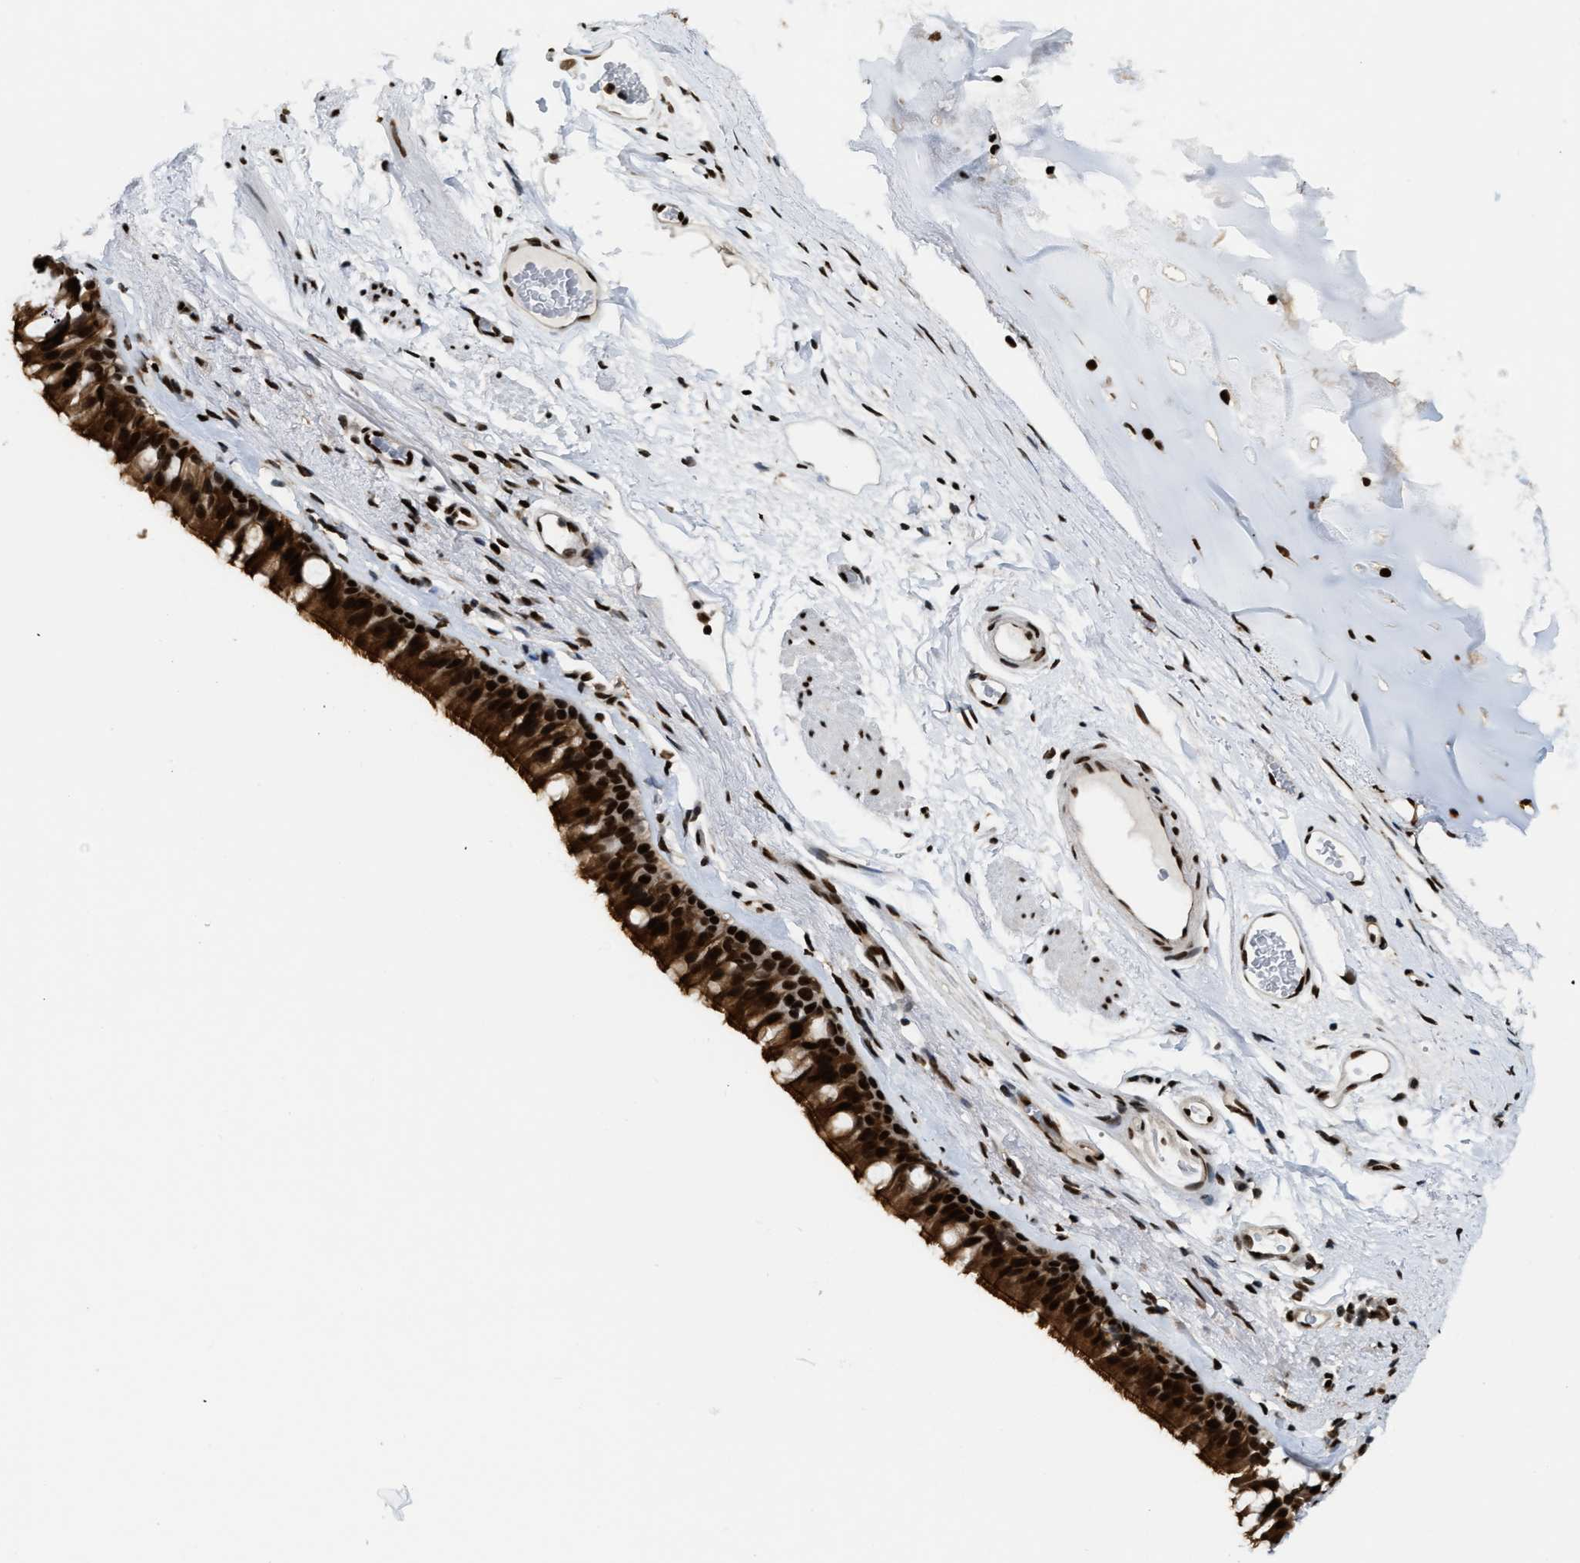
{"staining": {"intensity": "strong", "quantity": ">75%", "location": "cytoplasmic/membranous,nuclear"}, "tissue": "bronchus", "cell_type": "Respiratory epithelial cells", "image_type": "normal", "snomed": [{"axis": "morphology", "description": "Normal tissue, NOS"}, {"axis": "topography", "description": "Cartilage tissue"}, {"axis": "topography", "description": "Bronchus"}], "caption": "Immunohistochemistry photomicrograph of normal human bronchus stained for a protein (brown), which demonstrates high levels of strong cytoplasmic/membranous,nuclear staining in about >75% of respiratory epithelial cells.", "gene": "NUMA1", "patient": {"sex": "female", "age": 53}}